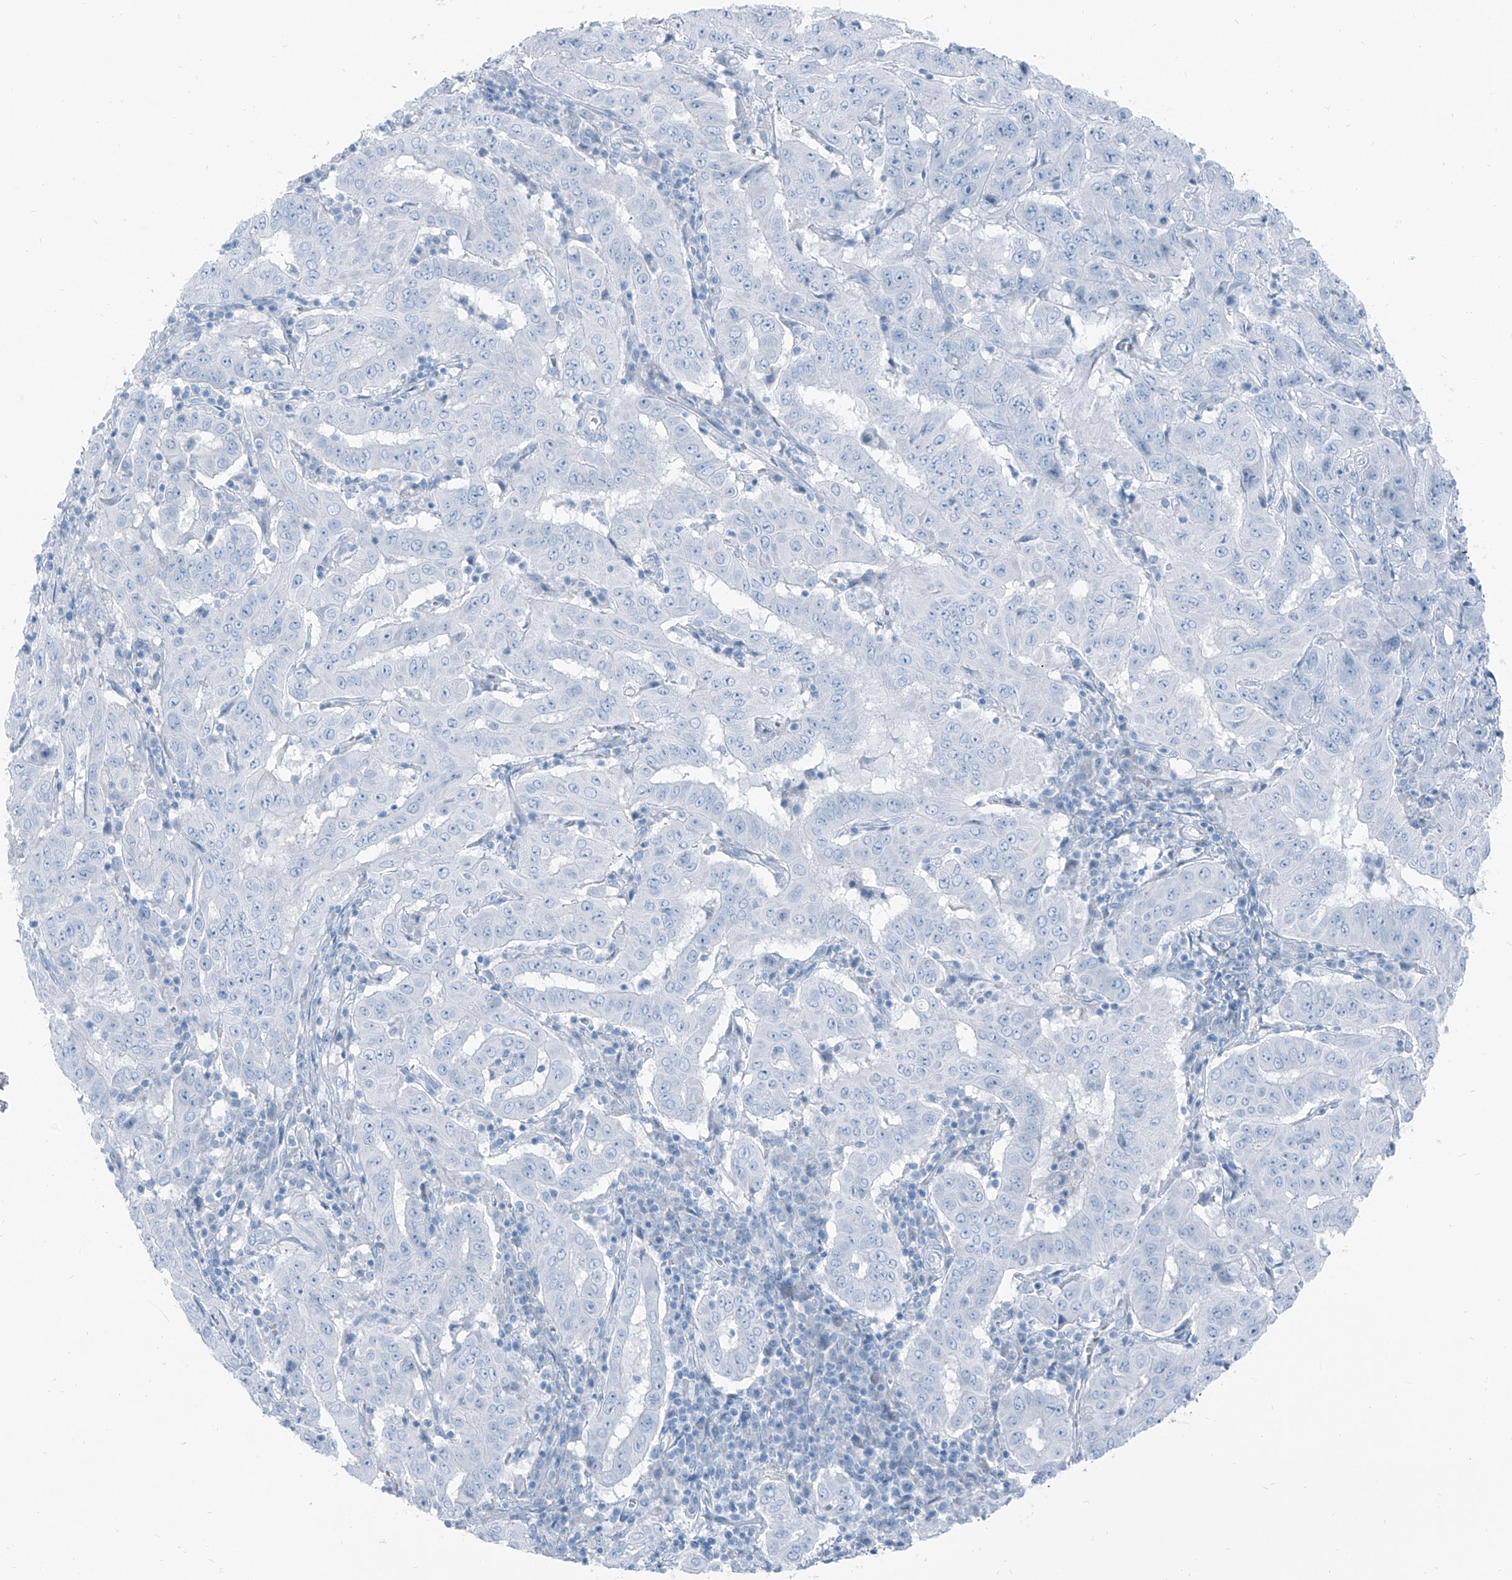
{"staining": {"intensity": "negative", "quantity": "none", "location": "none"}, "tissue": "pancreatic cancer", "cell_type": "Tumor cells", "image_type": "cancer", "snomed": [{"axis": "morphology", "description": "Adenocarcinoma, NOS"}, {"axis": "topography", "description": "Pancreas"}], "caption": "Pancreatic cancer was stained to show a protein in brown. There is no significant positivity in tumor cells. Brightfield microscopy of IHC stained with DAB (3,3'-diaminobenzidine) (brown) and hematoxylin (blue), captured at high magnification.", "gene": "RGN", "patient": {"sex": "male", "age": 63}}